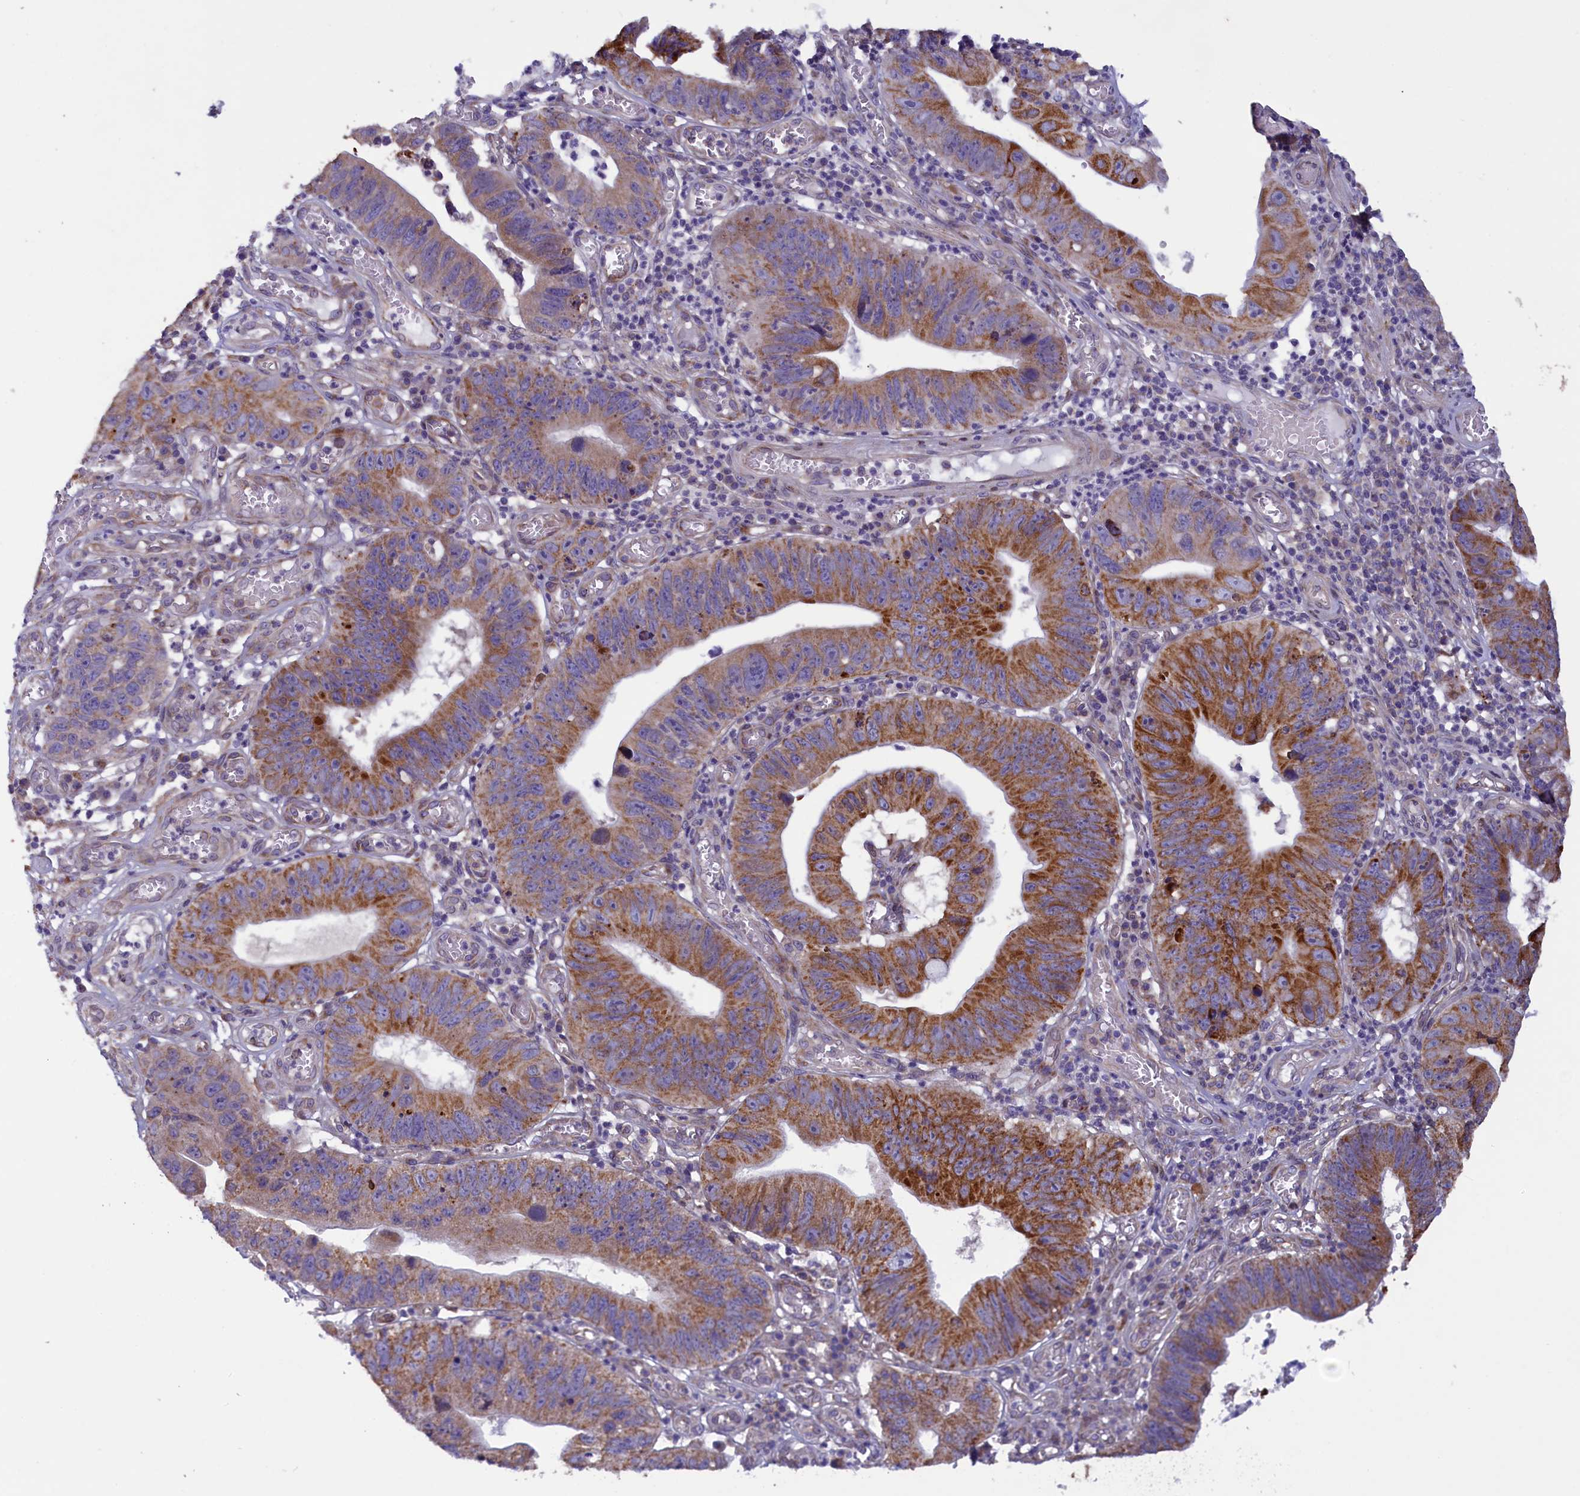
{"staining": {"intensity": "moderate", "quantity": "25%-75%", "location": "cytoplasmic/membranous"}, "tissue": "stomach cancer", "cell_type": "Tumor cells", "image_type": "cancer", "snomed": [{"axis": "morphology", "description": "Adenocarcinoma, NOS"}, {"axis": "topography", "description": "Stomach"}], "caption": "Immunohistochemistry (DAB) staining of stomach cancer (adenocarcinoma) reveals moderate cytoplasmic/membranous protein staining in about 25%-75% of tumor cells.", "gene": "ACAD8", "patient": {"sex": "male", "age": 59}}